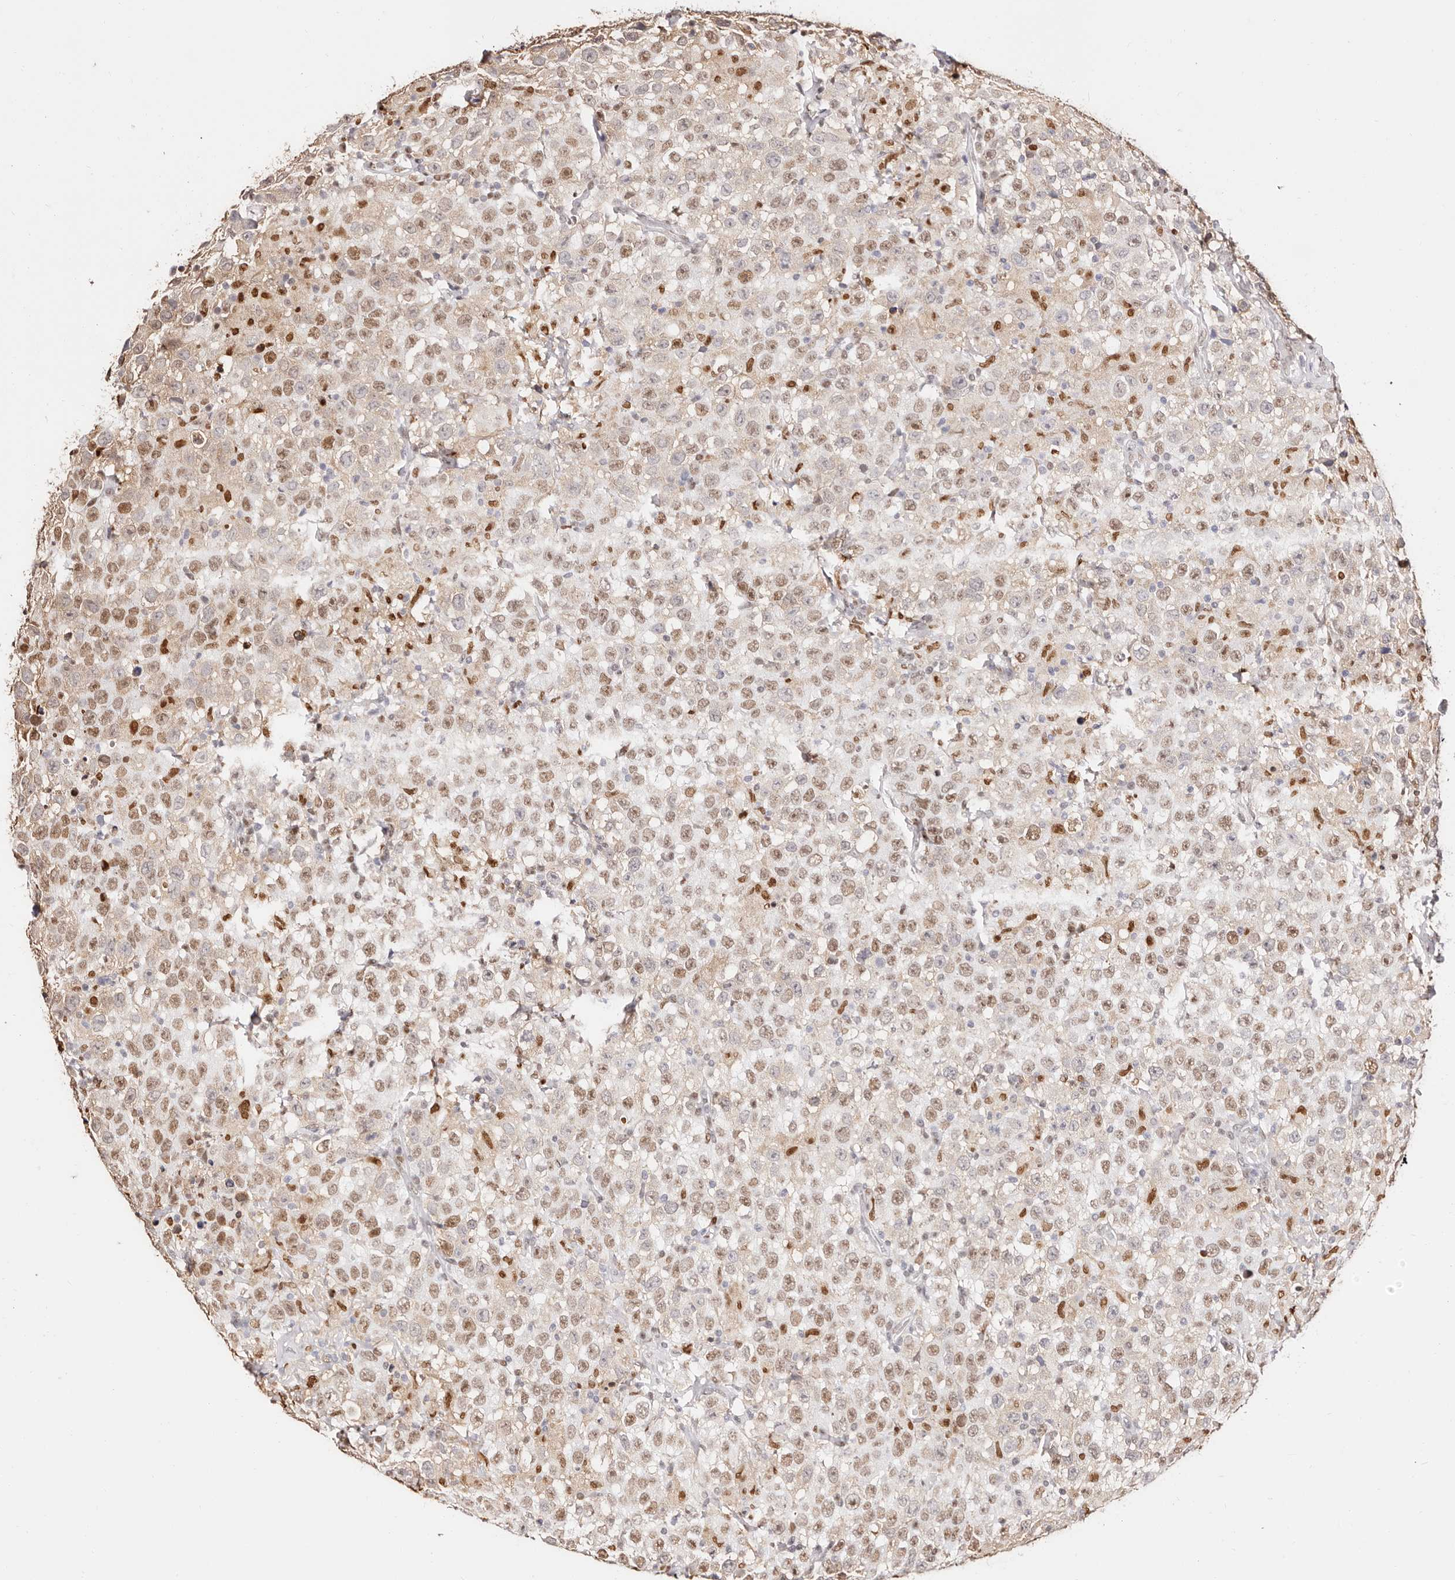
{"staining": {"intensity": "moderate", "quantity": "25%-75%", "location": "nuclear"}, "tissue": "testis cancer", "cell_type": "Tumor cells", "image_type": "cancer", "snomed": [{"axis": "morphology", "description": "Seminoma, NOS"}, {"axis": "topography", "description": "Testis"}], "caption": "Testis seminoma stained with a protein marker reveals moderate staining in tumor cells.", "gene": "TKT", "patient": {"sex": "male", "age": 41}}